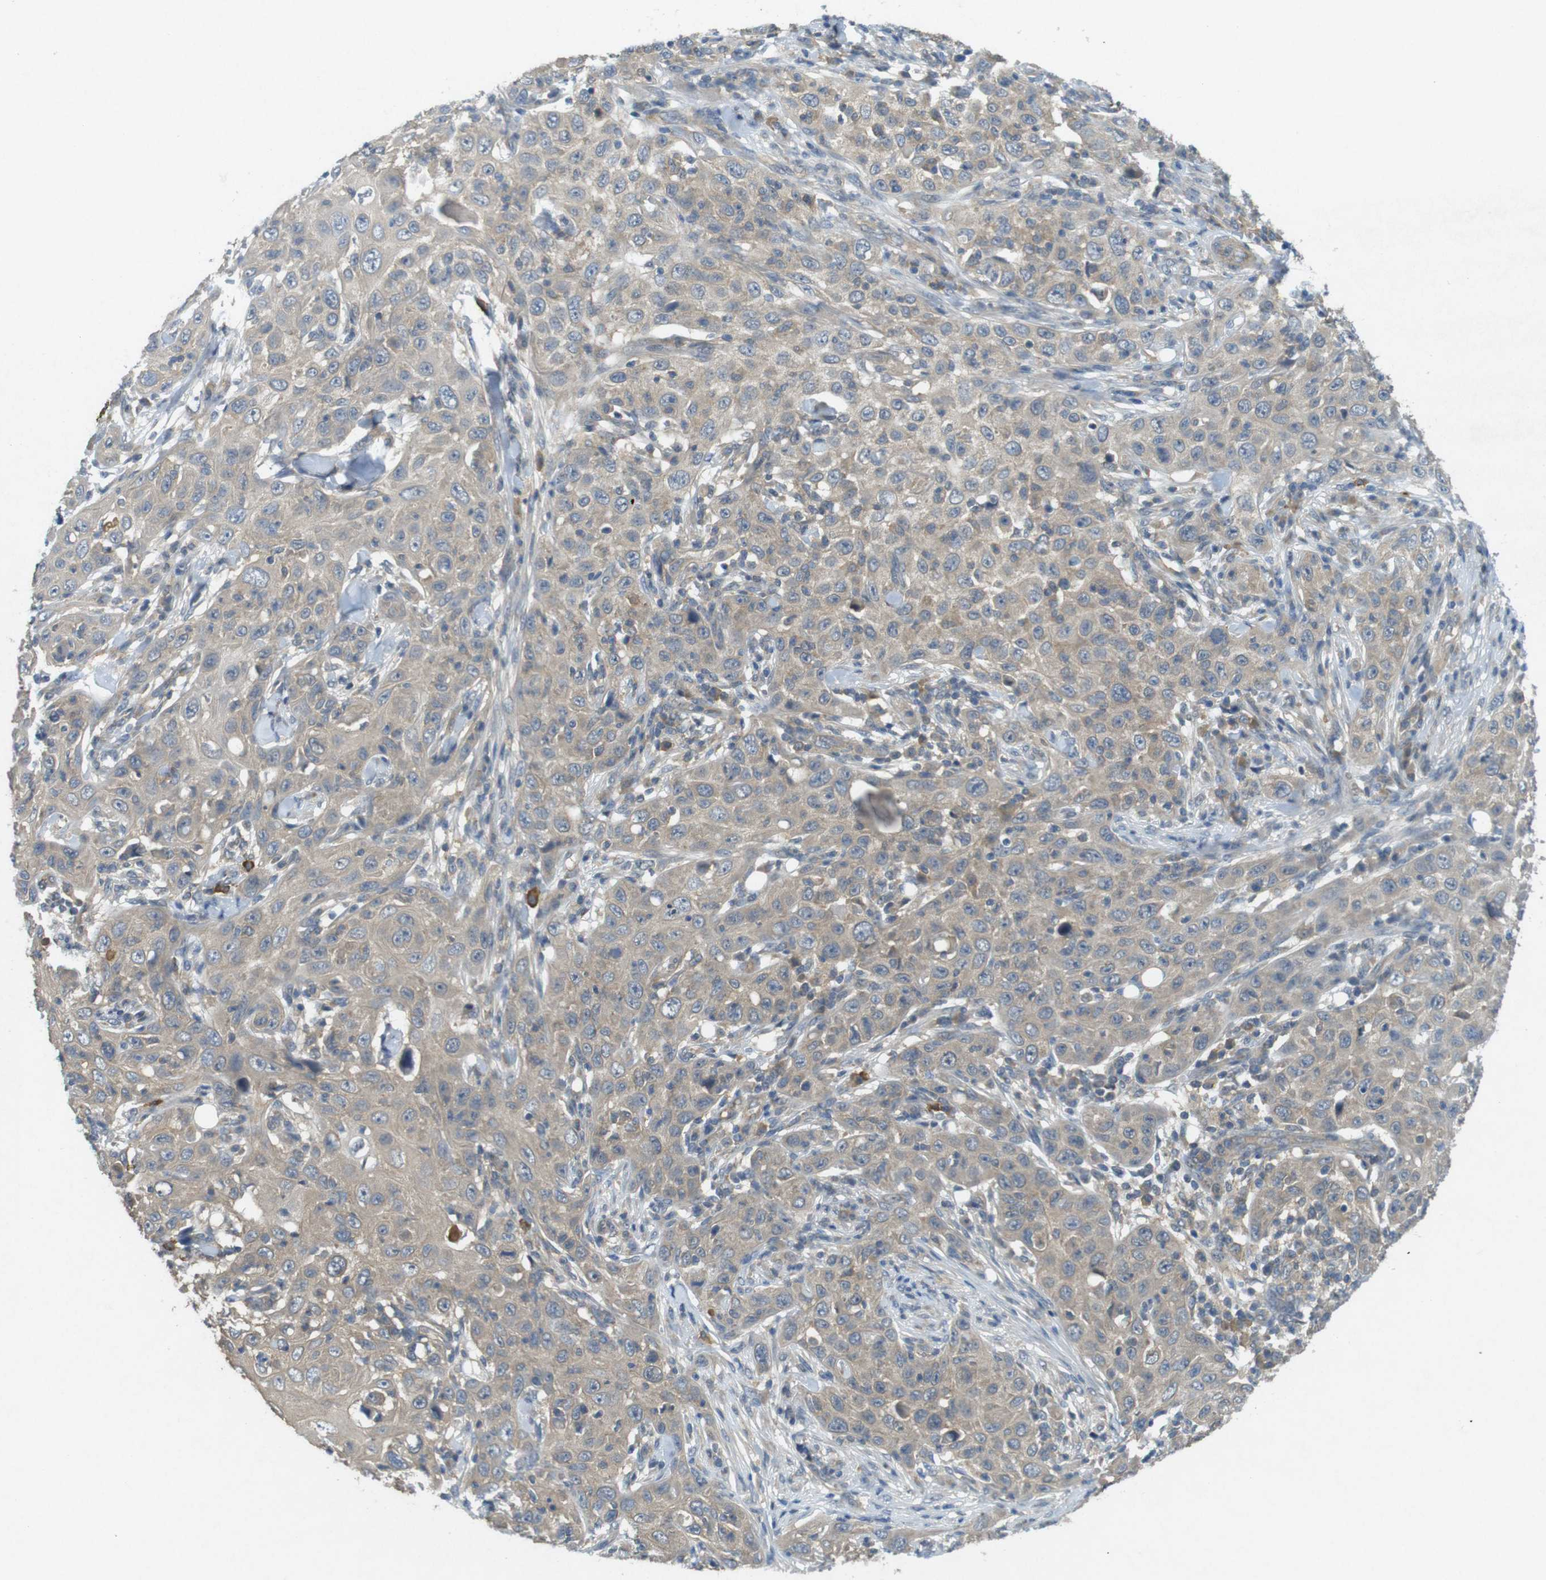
{"staining": {"intensity": "weak", "quantity": ">75%", "location": "cytoplasmic/membranous"}, "tissue": "skin cancer", "cell_type": "Tumor cells", "image_type": "cancer", "snomed": [{"axis": "morphology", "description": "Squamous cell carcinoma, NOS"}, {"axis": "topography", "description": "Skin"}], "caption": "High-power microscopy captured an immunohistochemistry photomicrograph of squamous cell carcinoma (skin), revealing weak cytoplasmic/membranous expression in about >75% of tumor cells.", "gene": "SUGT1", "patient": {"sex": "female", "age": 88}}